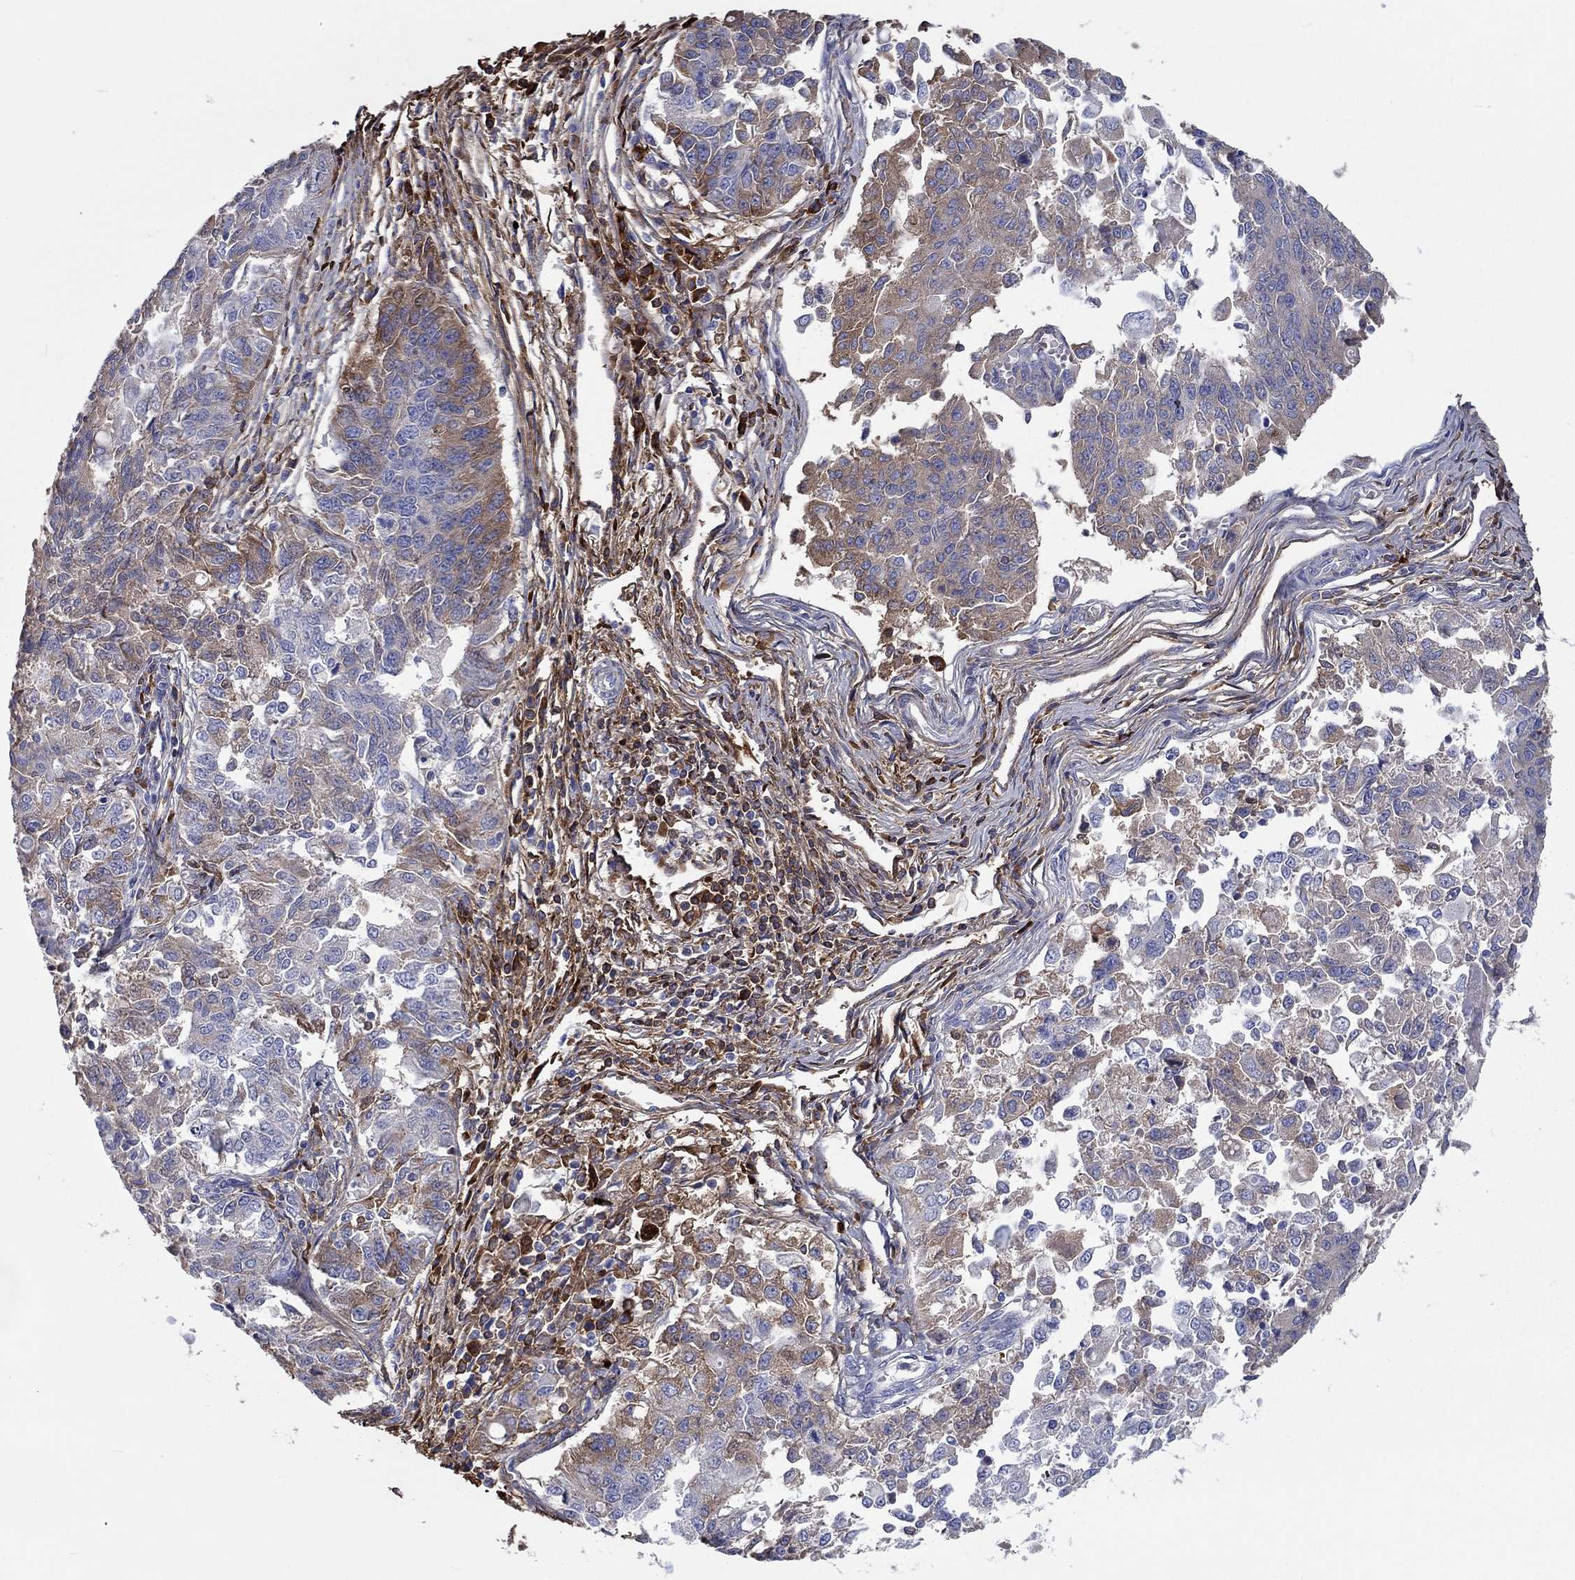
{"staining": {"intensity": "moderate", "quantity": "<25%", "location": "cytoplasmic/membranous"}, "tissue": "endometrial cancer", "cell_type": "Tumor cells", "image_type": "cancer", "snomed": [{"axis": "morphology", "description": "Adenocarcinoma, NOS"}, {"axis": "topography", "description": "Endometrium"}], "caption": "Endometrial cancer (adenocarcinoma) tissue demonstrates moderate cytoplasmic/membranous positivity in about <25% of tumor cells The protein of interest is stained brown, and the nuclei are stained in blue (DAB IHC with brightfield microscopy, high magnification).", "gene": "TGFBI", "patient": {"sex": "female", "age": 43}}